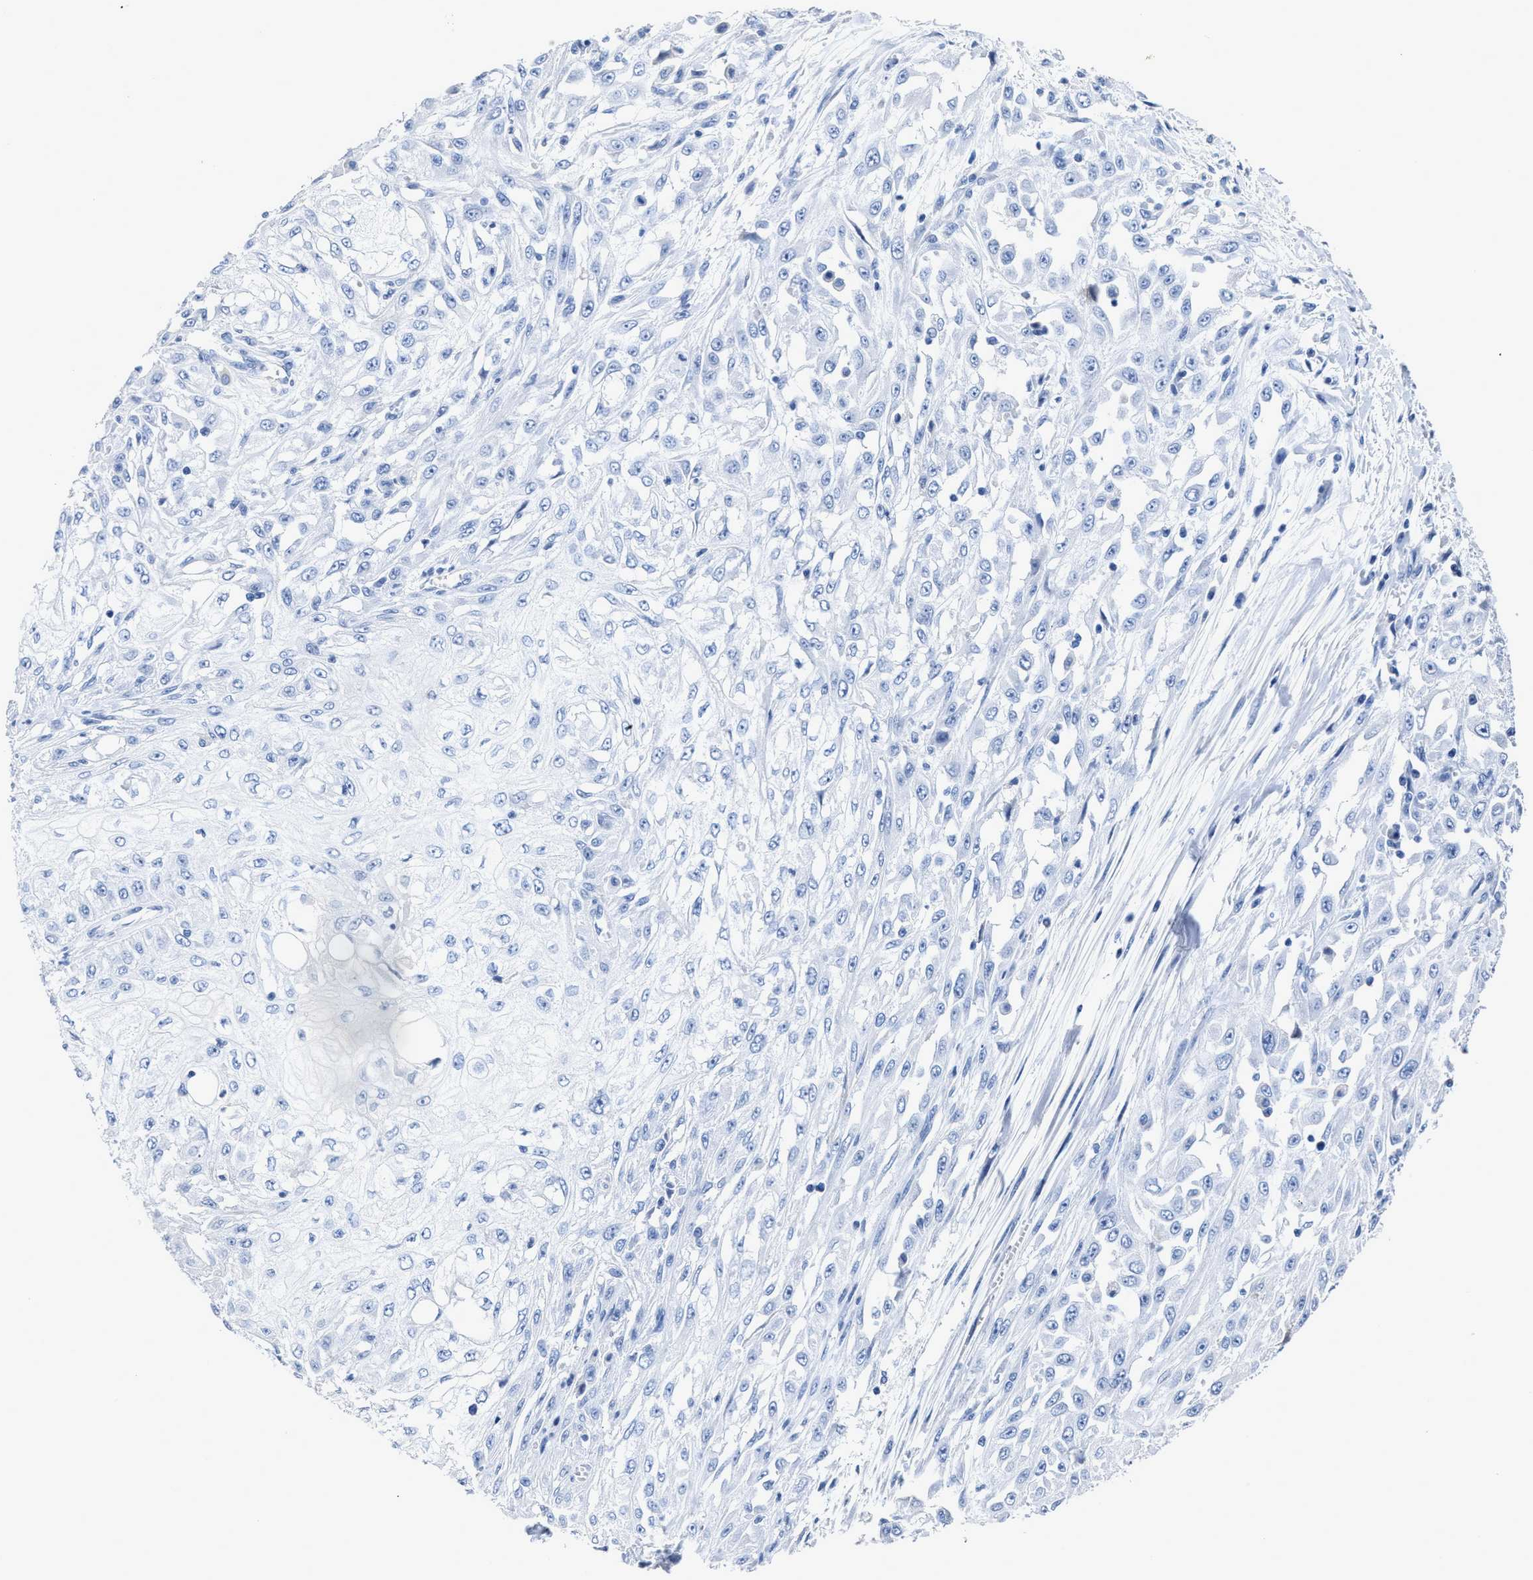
{"staining": {"intensity": "negative", "quantity": "none", "location": "none"}, "tissue": "skin cancer", "cell_type": "Tumor cells", "image_type": "cancer", "snomed": [{"axis": "morphology", "description": "Squamous cell carcinoma, NOS"}, {"axis": "morphology", "description": "Squamous cell carcinoma, metastatic, NOS"}, {"axis": "topography", "description": "Skin"}, {"axis": "topography", "description": "Lymph node"}], "caption": "Tumor cells show no significant protein staining in skin cancer (squamous cell carcinoma). (Immunohistochemistry (ihc), brightfield microscopy, high magnification).", "gene": "CEACAM5", "patient": {"sex": "male", "age": 75}}